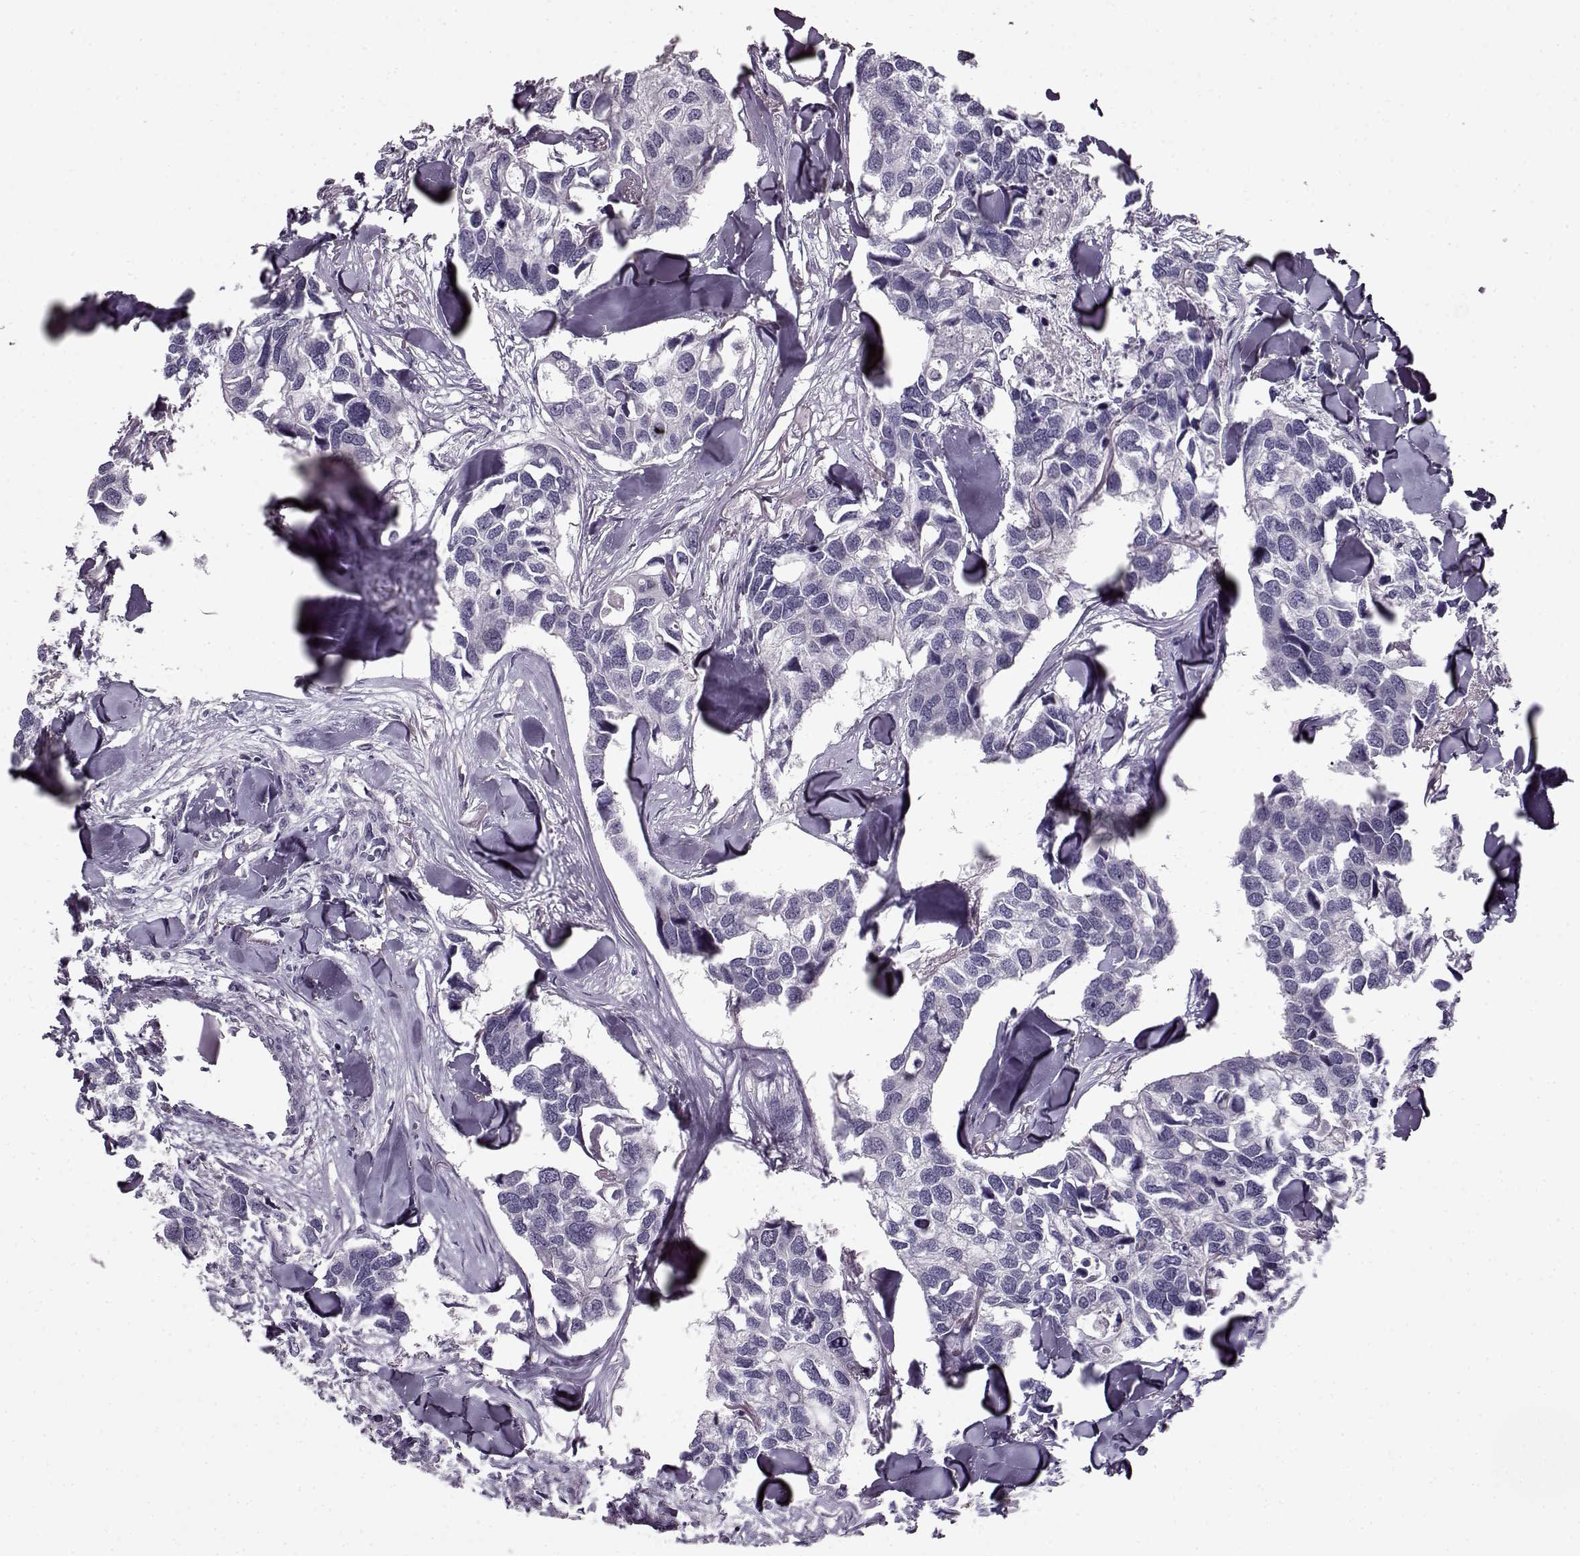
{"staining": {"intensity": "negative", "quantity": "none", "location": "none"}, "tissue": "breast cancer", "cell_type": "Tumor cells", "image_type": "cancer", "snomed": [{"axis": "morphology", "description": "Duct carcinoma"}, {"axis": "topography", "description": "Breast"}], "caption": "This is an immunohistochemistry (IHC) micrograph of breast cancer (invasive ductal carcinoma). There is no positivity in tumor cells.", "gene": "RP1L1", "patient": {"sex": "female", "age": 83}}